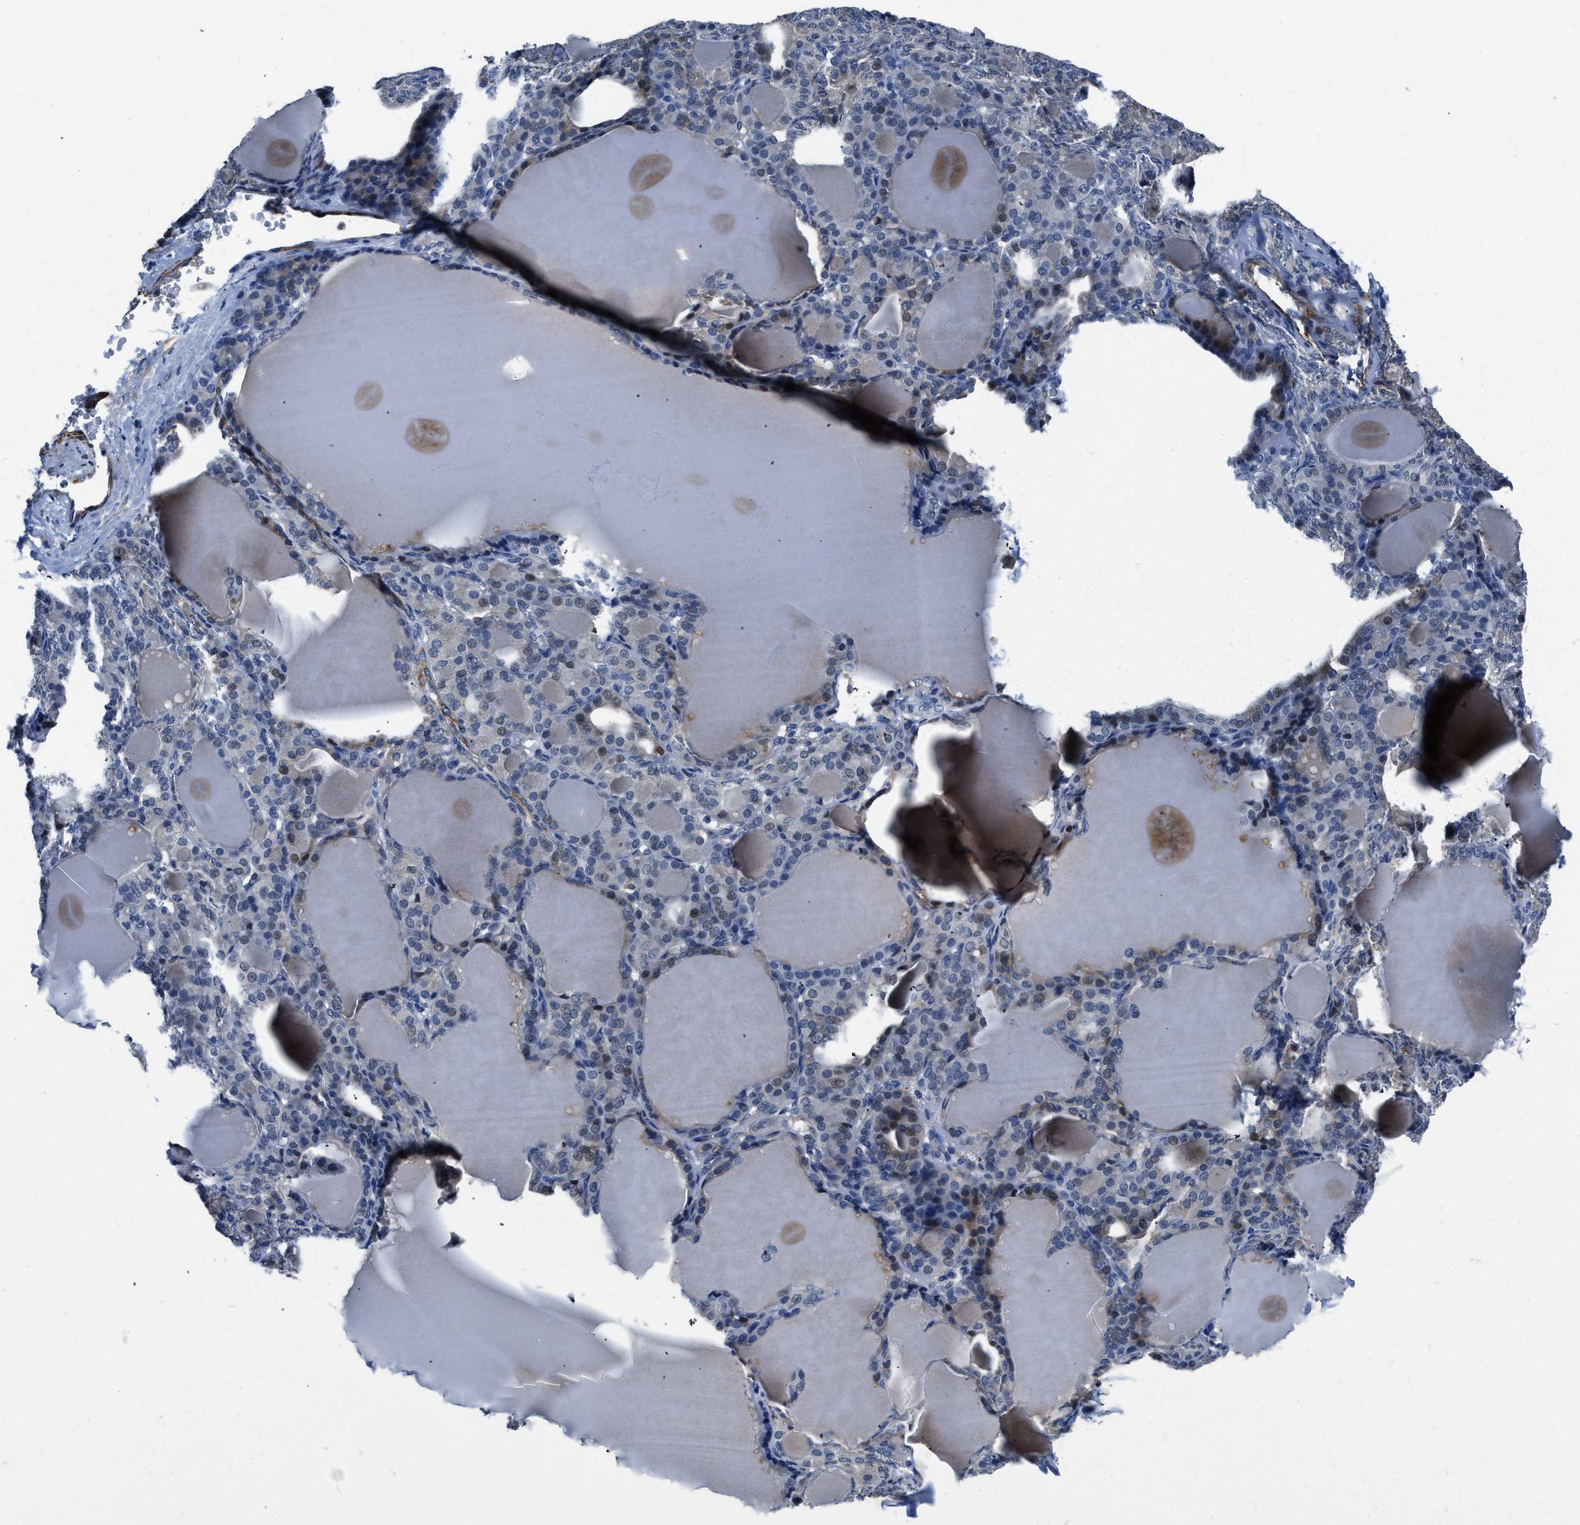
{"staining": {"intensity": "moderate", "quantity": "25%-75%", "location": "cytoplasmic/membranous,nuclear"}, "tissue": "thyroid gland", "cell_type": "Glandular cells", "image_type": "normal", "snomed": [{"axis": "morphology", "description": "Normal tissue, NOS"}, {"axis": "topography", "description": "Thyroid gland"}], "caption": "A photomicrograph showing moderate cytoplasmic/membranous,nuclear expression in approximately 25%-75% of glandular cells in benign thyroid gland, as visualized by brown immunohistochemical staining.", "gene": "LANCL2", "patient": {"sex": "female", "age": 28}}